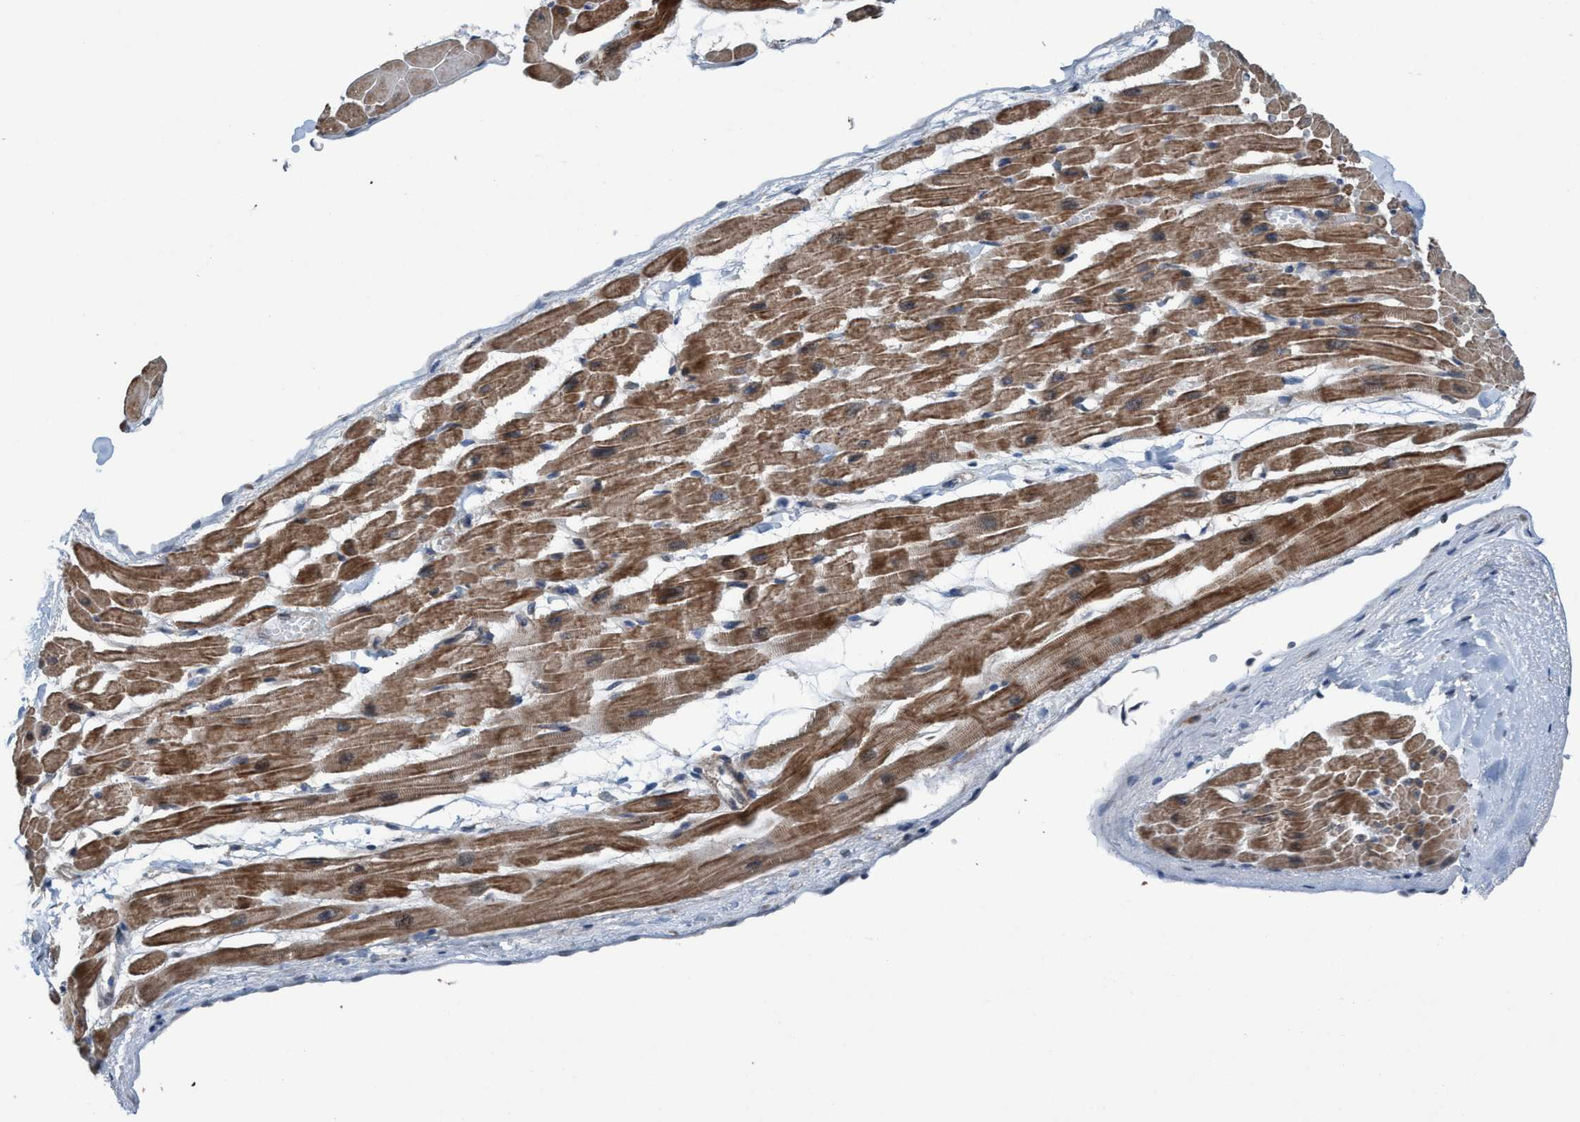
{"staining": {"intensity": "strong", "quantity": ">75%", "location": "cytoplasmic/membranous"}, "tissue": "heart muscle", "cell_type": "Cardiomyocytes", "image_type": "normal", "snomed": [{"axis": "morphology", "description": "Normal tissue, NOS"}, {"axis": "topography", "description": "Heart"}], "caption": "Immunohistochemistry (DAB (3,3'-diaminobenzidine)) staining of unremarkable heart muscle exhibits strong cytoplasmic/membranous protein positivity in about >75% of cardiomyocytes.", "gene": "NISCH", "patient": {"sex": "male", "age": 45}}